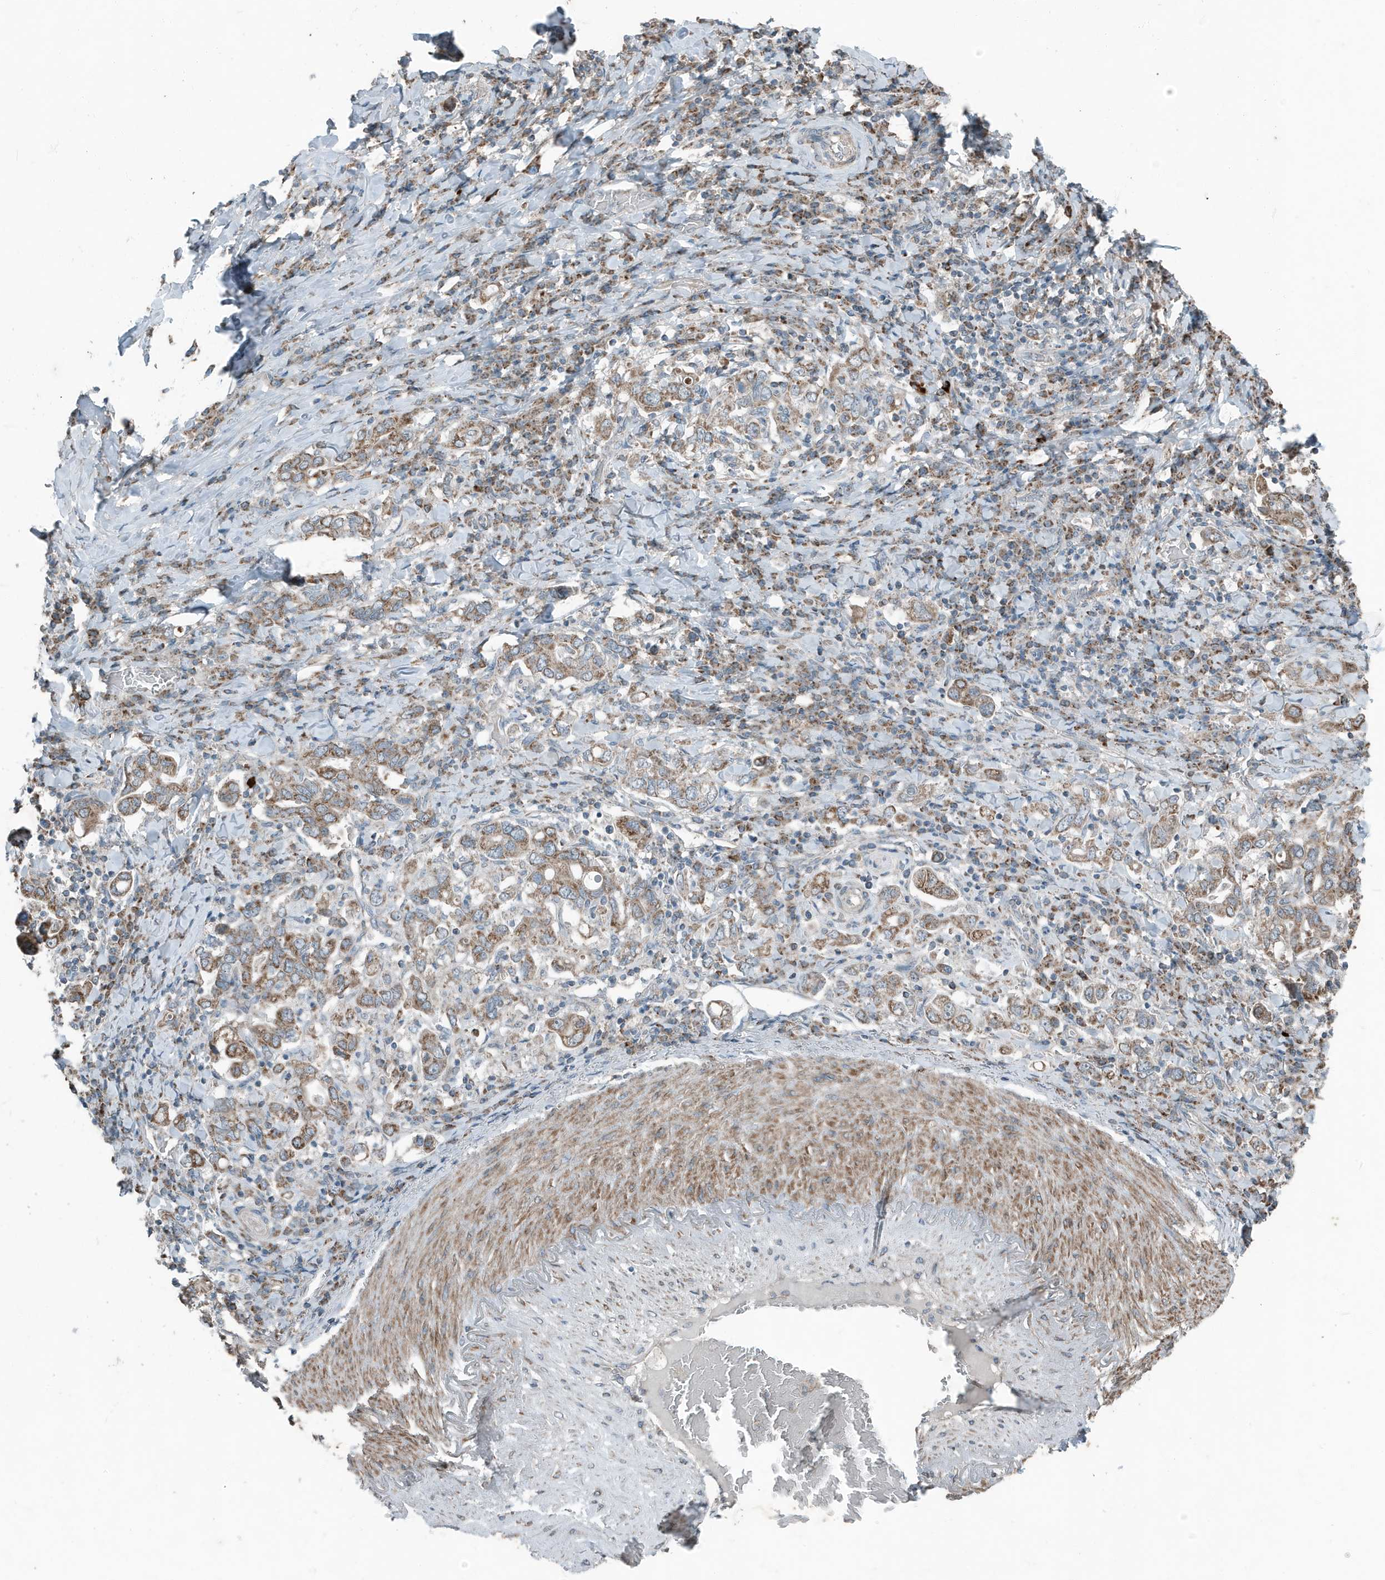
{"staining": {"intensity": "moderate", "quantity": ">75%", "location": "cytoplasmic/membranous"}, "tissue": "stomach cancer", "cell_type": "Tumor cells", "image_type": "cancer", "snomed": [{"axis": "morphology", "description": "Adenocarcinoma, NOS"}, {"axis": "topography", "description": "Stomach, upper"}], "caption": "An image showing moderate cytoplasmic/membranous expression in about >75% of tumor cells in adenocarcinoma (stomach), as visualized by brown immunohistochemical staining.", "gene": "MT-CYB", "patient": {"sex": "male", "age": 62}}